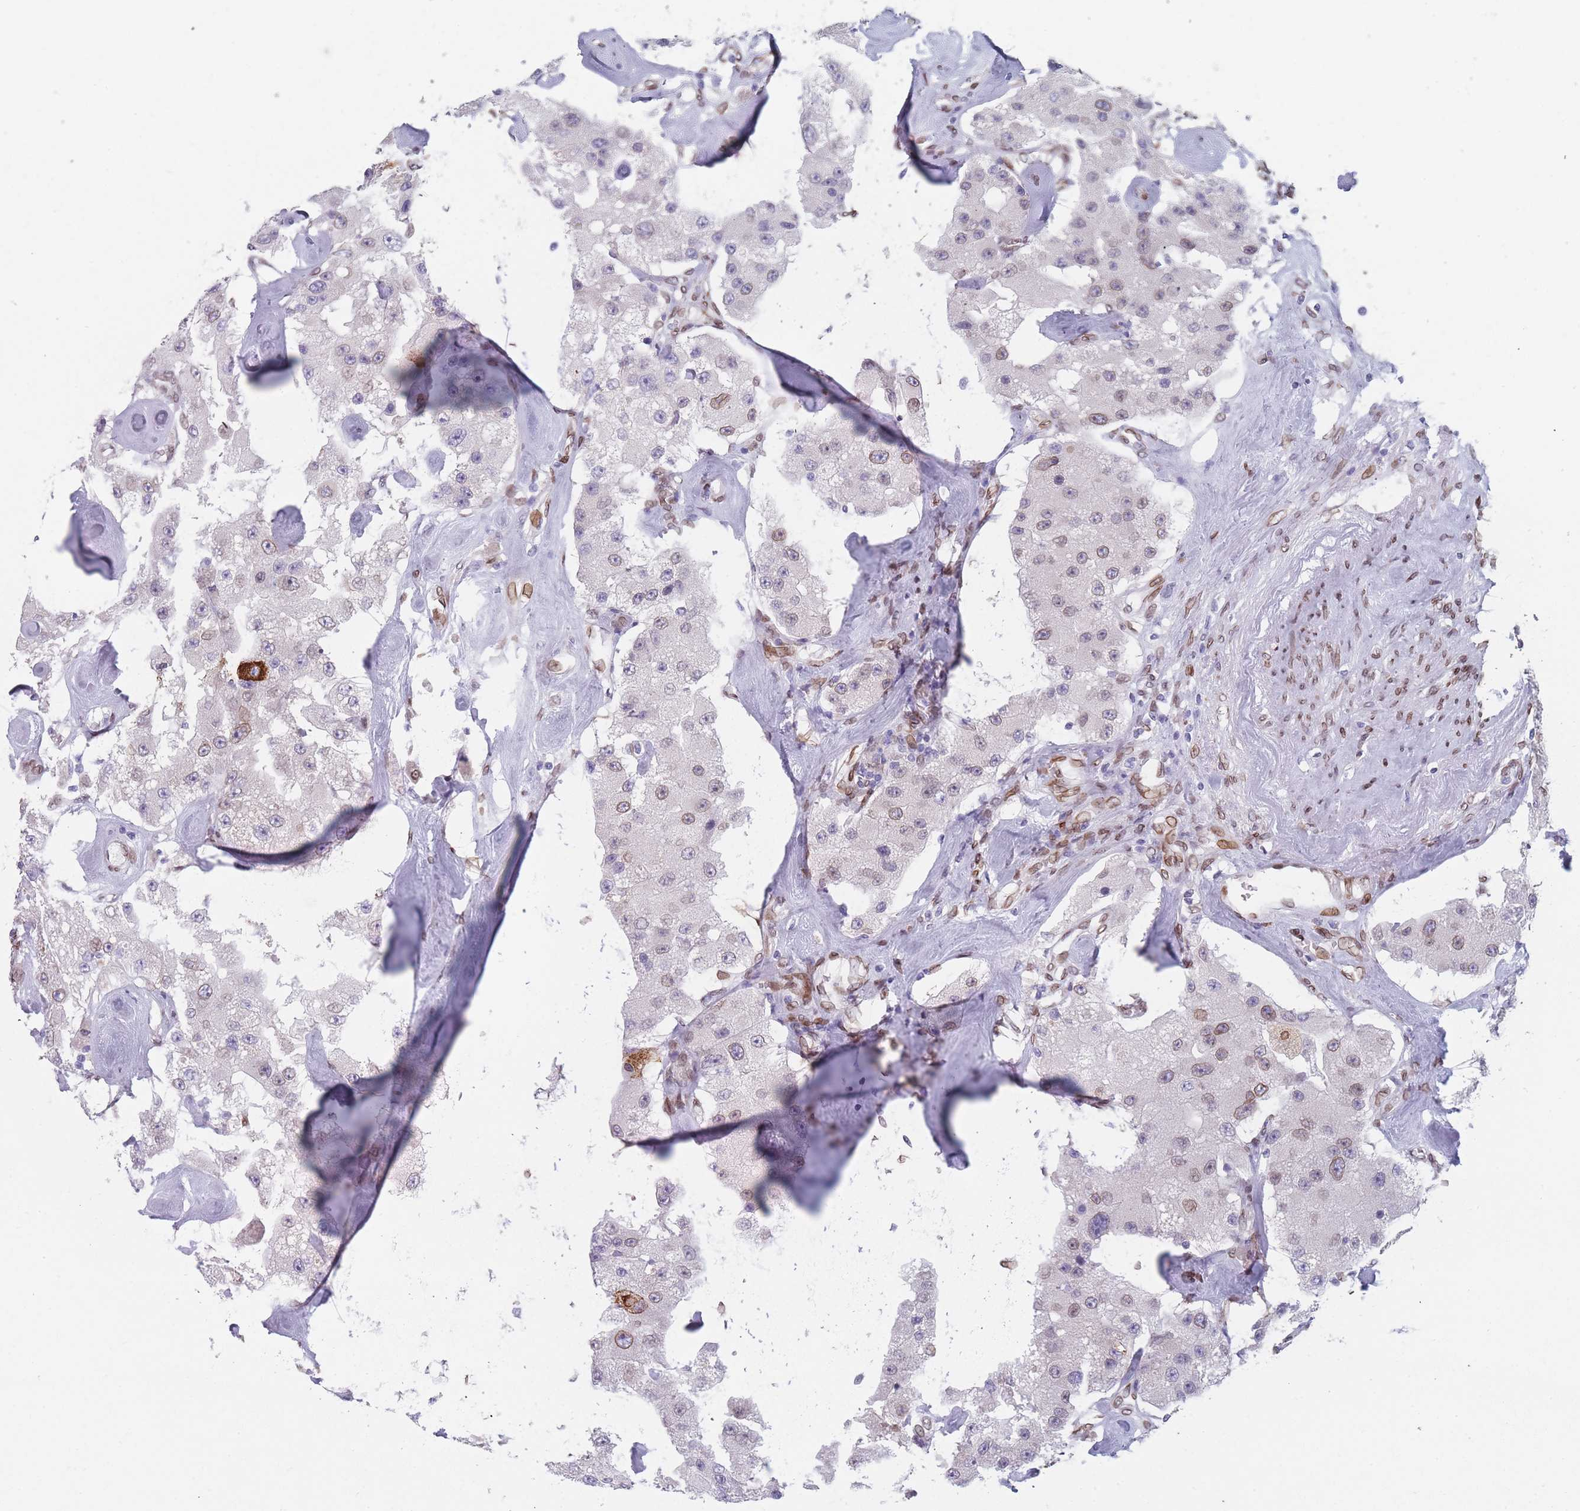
{"staining": {"intensity": "moderate", "quantity": "<25%", "location": "cytoplasmic/membranous,nuclear"}, "tissue": "carcinoid", "cell_type": "Tumor cells", "image_type": "cancer", "snomed": [{"axis": "morphology", "description": "Carcinoid, malignant, NOS"}, {"axis": "topography", "description": "Pancreas"}], "caption": "Moderate cytoplasmic/membranous and nuclear staining for a protein is present in about <25% of tumor cells of carcinoid using IHC.", "gene": "ZBTB1", "patient": {"sex": "male", "age": 41}}